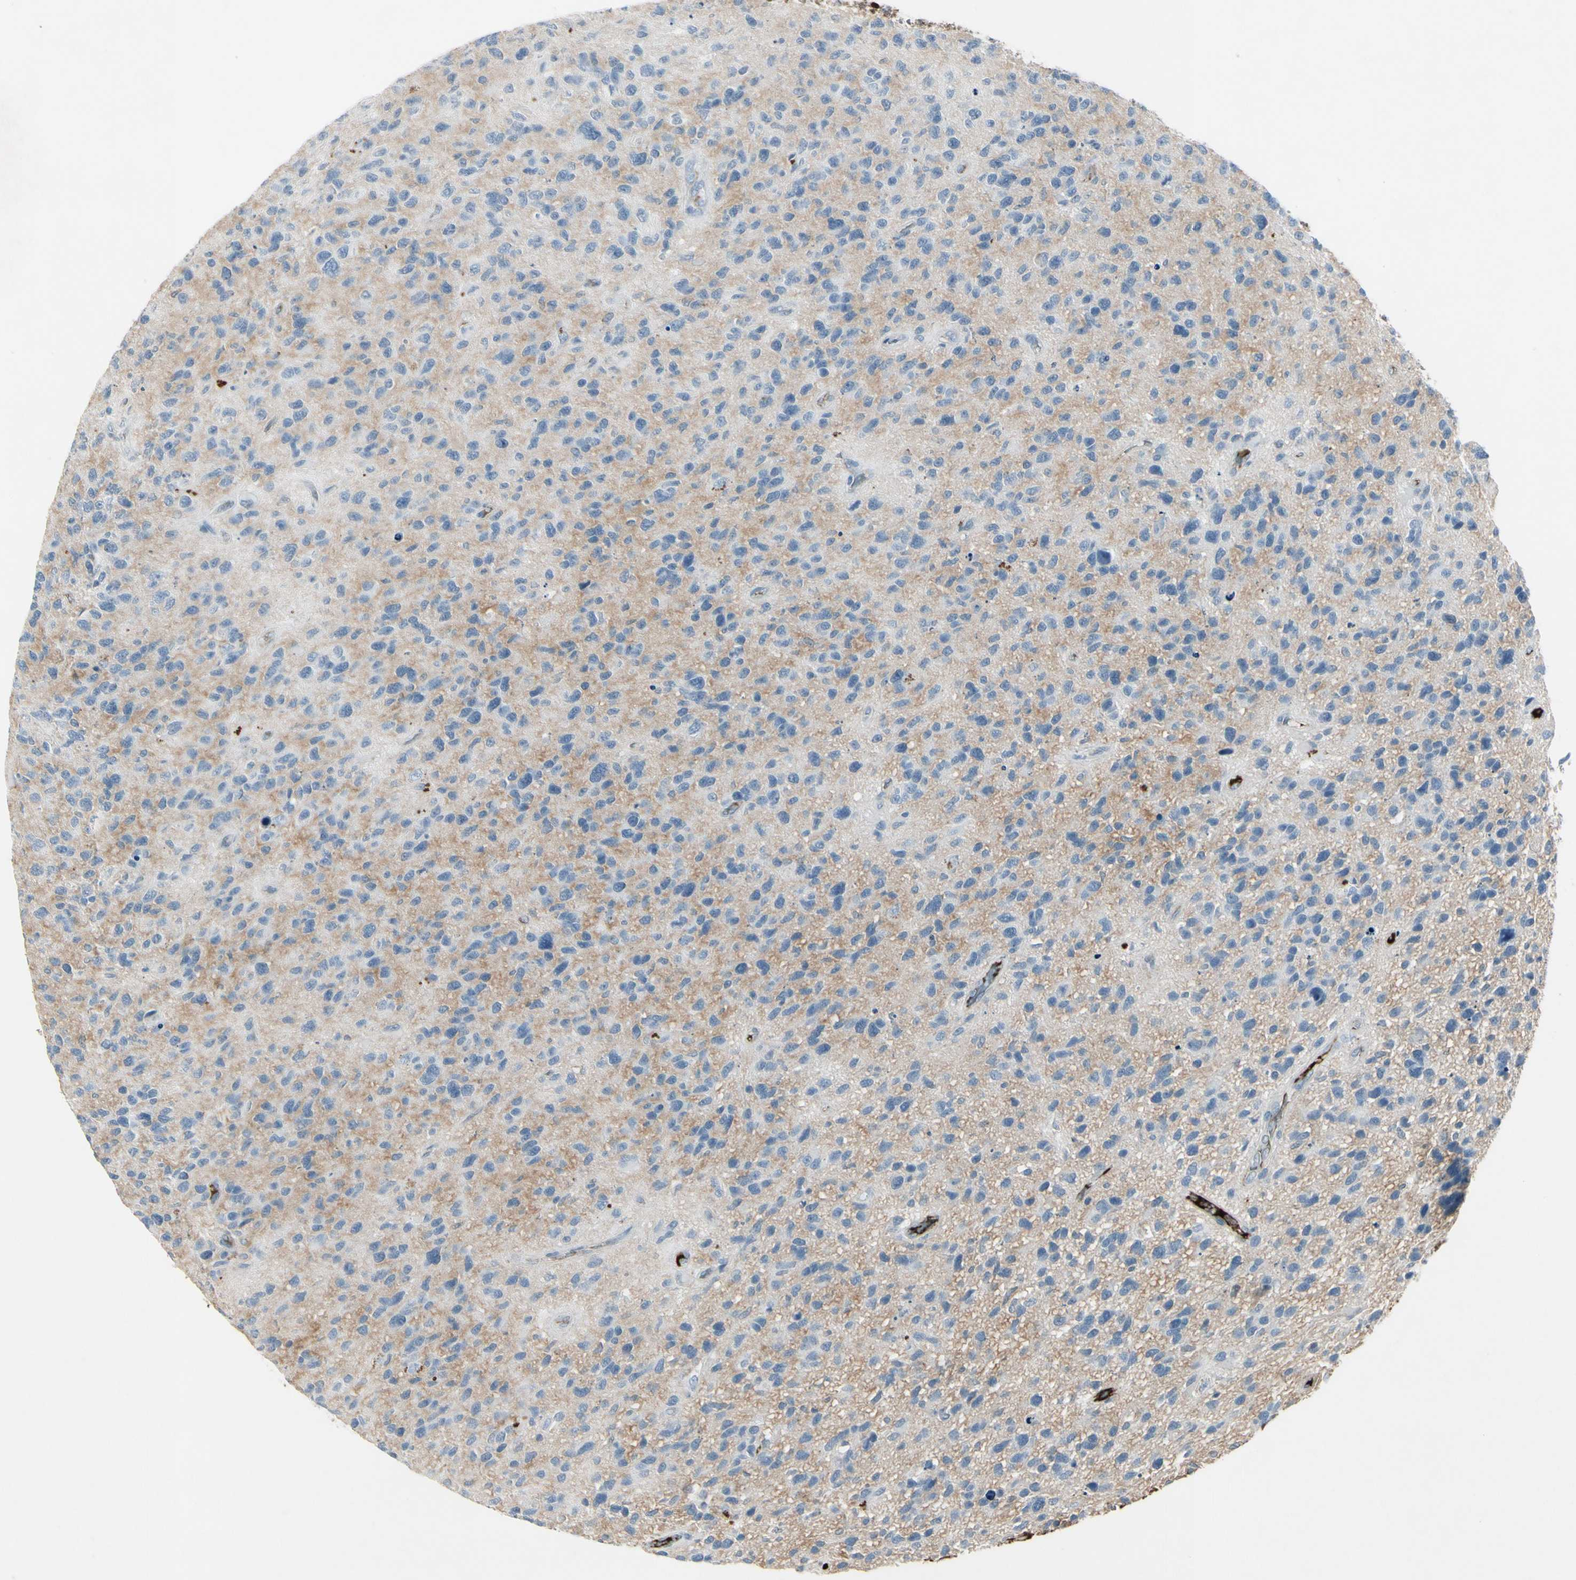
{"staining": {"intensity": "moderate", "quantity": "<25%", "location": "cytoplasmic/membranous"}, "tissue": "glioma", "cell_type": "Tumor cells", "image_type": "cancer", "snomed": [{"axis": "morphology", "description": "Glioma, malignant, High grade"}, {"axis": "topography", "description": "Brain"}], "caption": "IHC (DAB) staining of human malignant high-grade glioma displays moderate cytoplasmic/membranous protein expression in approximately <25% of tumor cells. The staining was performed using DAB to visualize the protein expression in brown, while the nuclei were stained in blue with hematoxylin (Magnification: 20x).", "gene": "IGHM", "patient": {"sex": "female", "age": 58}}